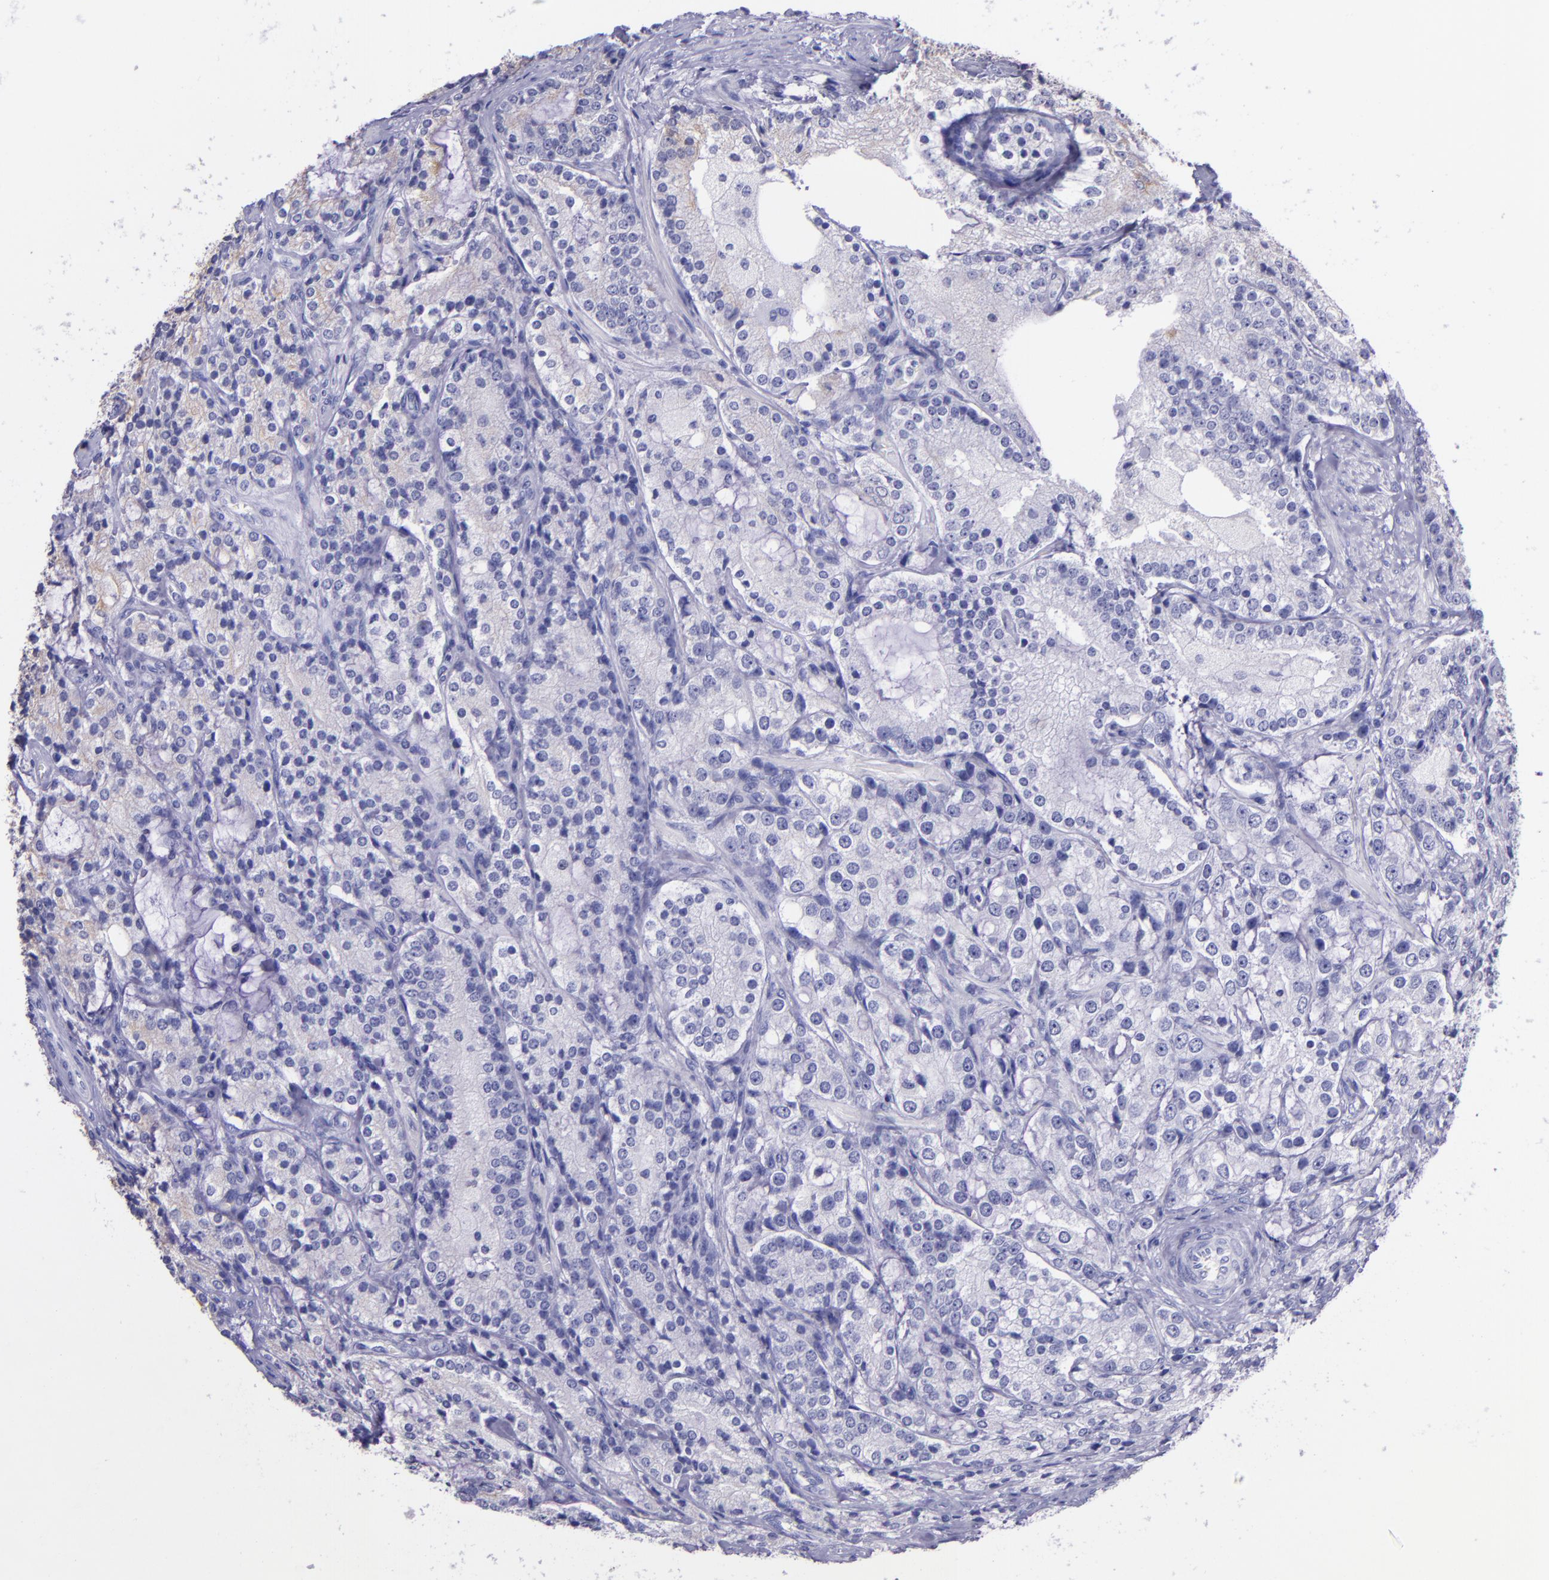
{"staining": {"intensity": "weak", "quantity": ">75%", "location": "cytoplasmic/membranous"}, "tissue": "prostate cancer", "cell_type": "Tumor cells", "image_type": "cancer", "snomed": [{"axis": "morphology", "description": "Adenocarcinoma, High grade"}, {"axis": "topography", "description": "Prostate"}], "caption": "Brown immunohistochemical staining in adenocarcinoma (high-grade) (prostate) demonstrates weak cytoplasmic/membranous staining in approximately >75% of tumor cells.", "gene": "KRT4", "patient": {"sex": "male", "age": 63}}